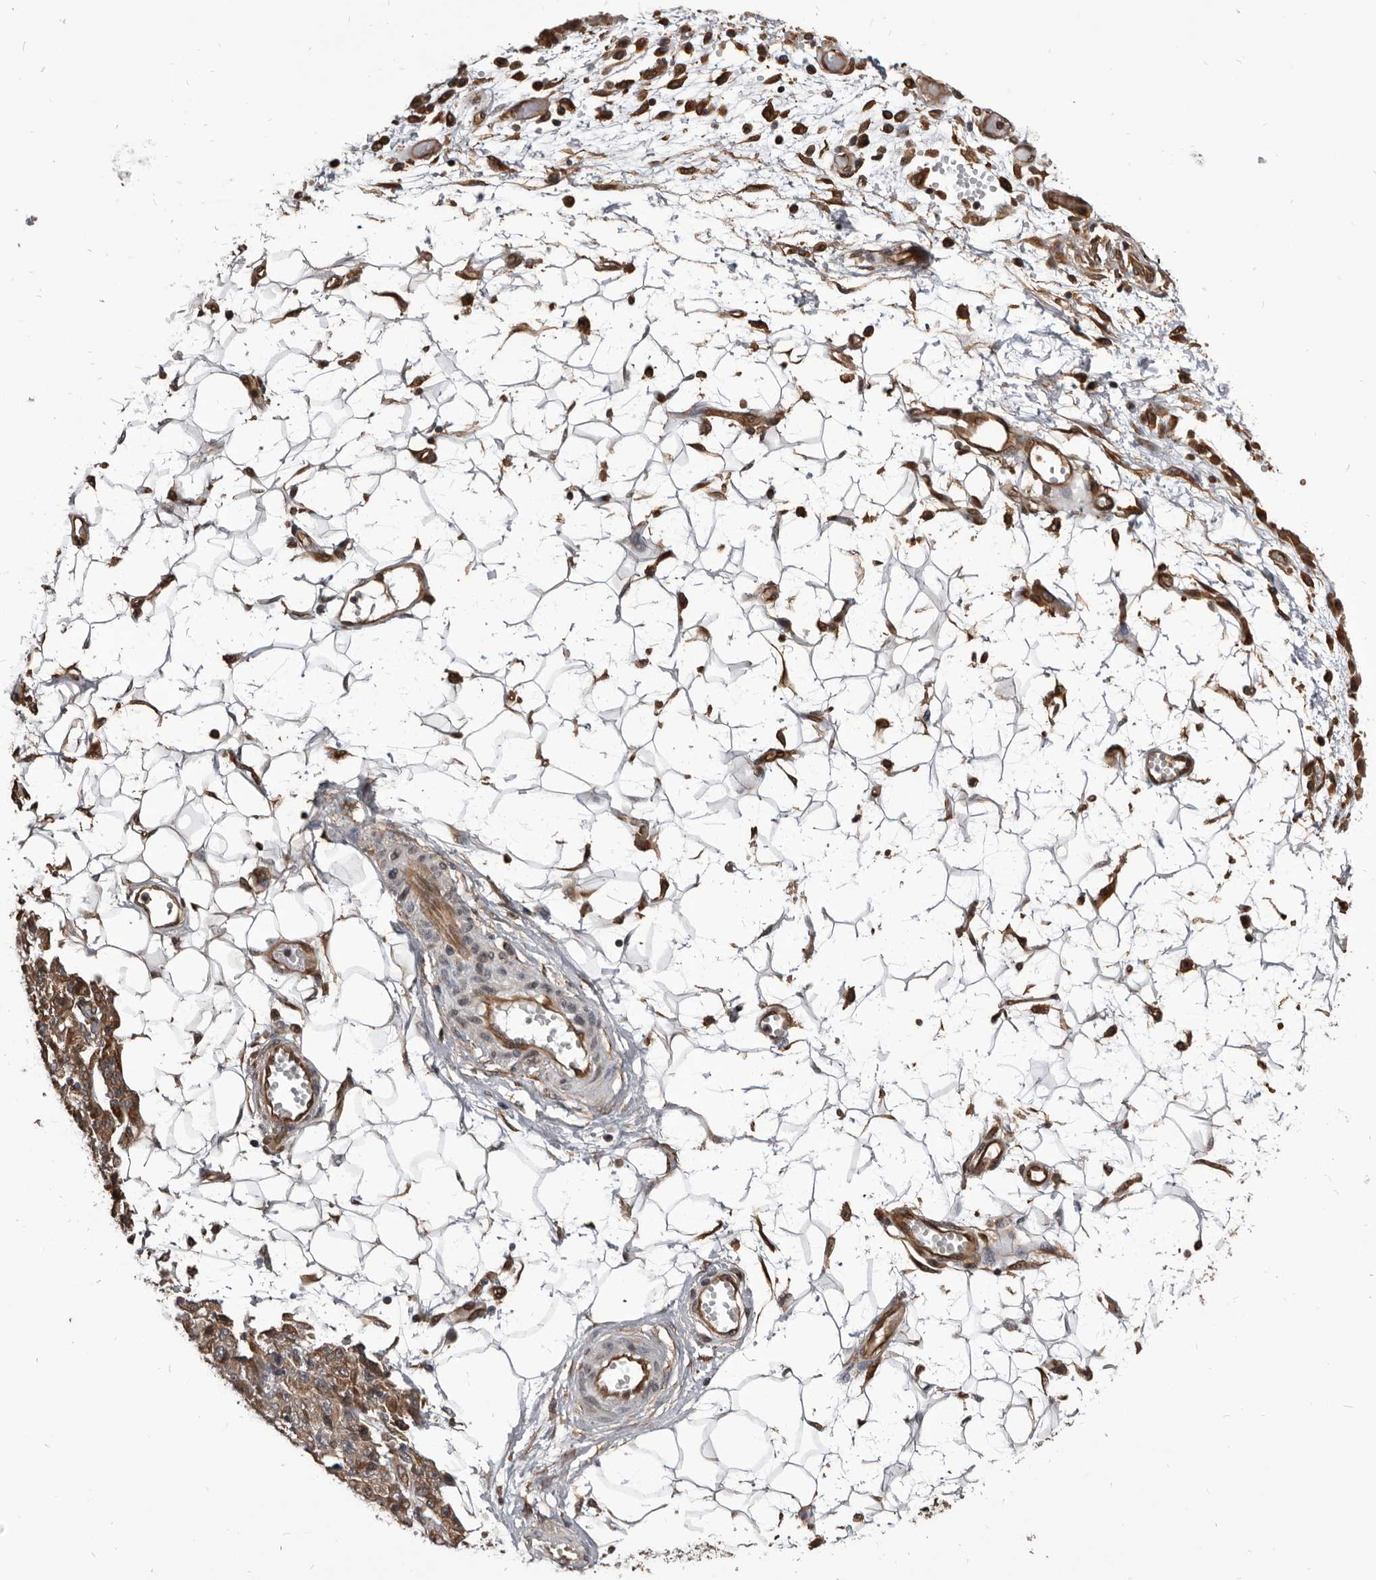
{"staining": {"intensity": "weak", "quantity": ">75%", "location": "cytoplasmic/membranous"}, "tissue": "ovarian cancer", "cell_type": "Tumor cells", "image_type": "cancer", "snomed": [{"axis": "morphology", "description": "Carcinoma, endometroid"}, {"axis": "topography", "description": "Ovary"}], "caption": "Protein positivity by immunohistochemistry reveals weak cytoplasmic/membranous positivity in about >75% of tumor cells in ovarian cancer.", "gene": "ADAMTS20", "patient": {"sex": "female", "age": 42}}